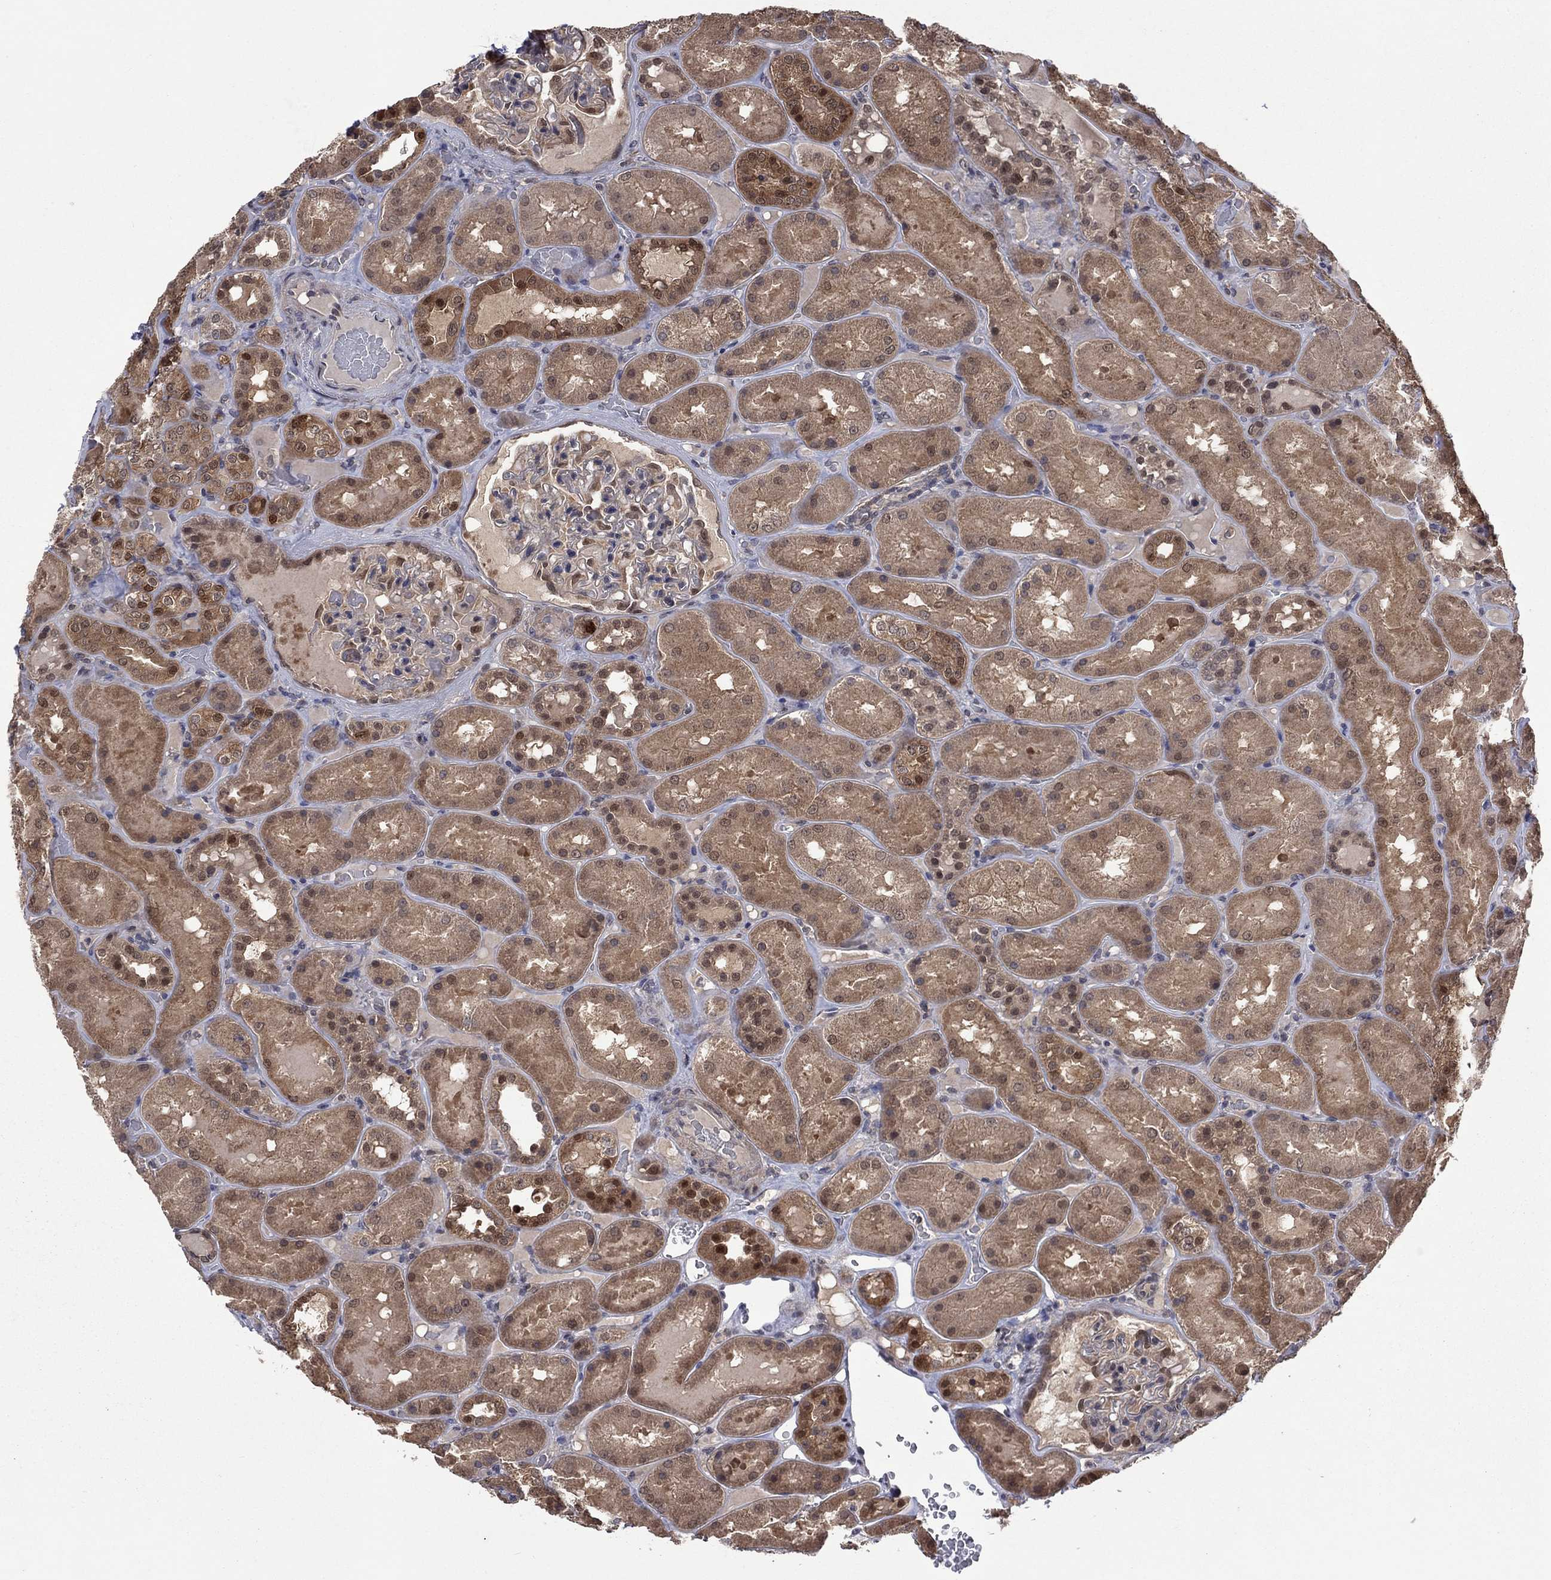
{"staining": {"intensity": "moderate", "quantity": "<25%", "location": "nuclear"}, "tissue": "kidney", "cell_type": "Cells in glomeruli", "image_type": "normal", "snomed": [{"axis": "morphology", "description": "Normal tissue, NOS"}, {"axis": "topography", "description": "Kidney"}], "caption": "Moderate nuclear protein staining is appreciated in about <25% of cells in glomeruli in kidney. Ihc stains the protein in brown and the nuclei are stained blue.", "gene": "IAH1", "patient": {"sex": "male", "age": 73}}